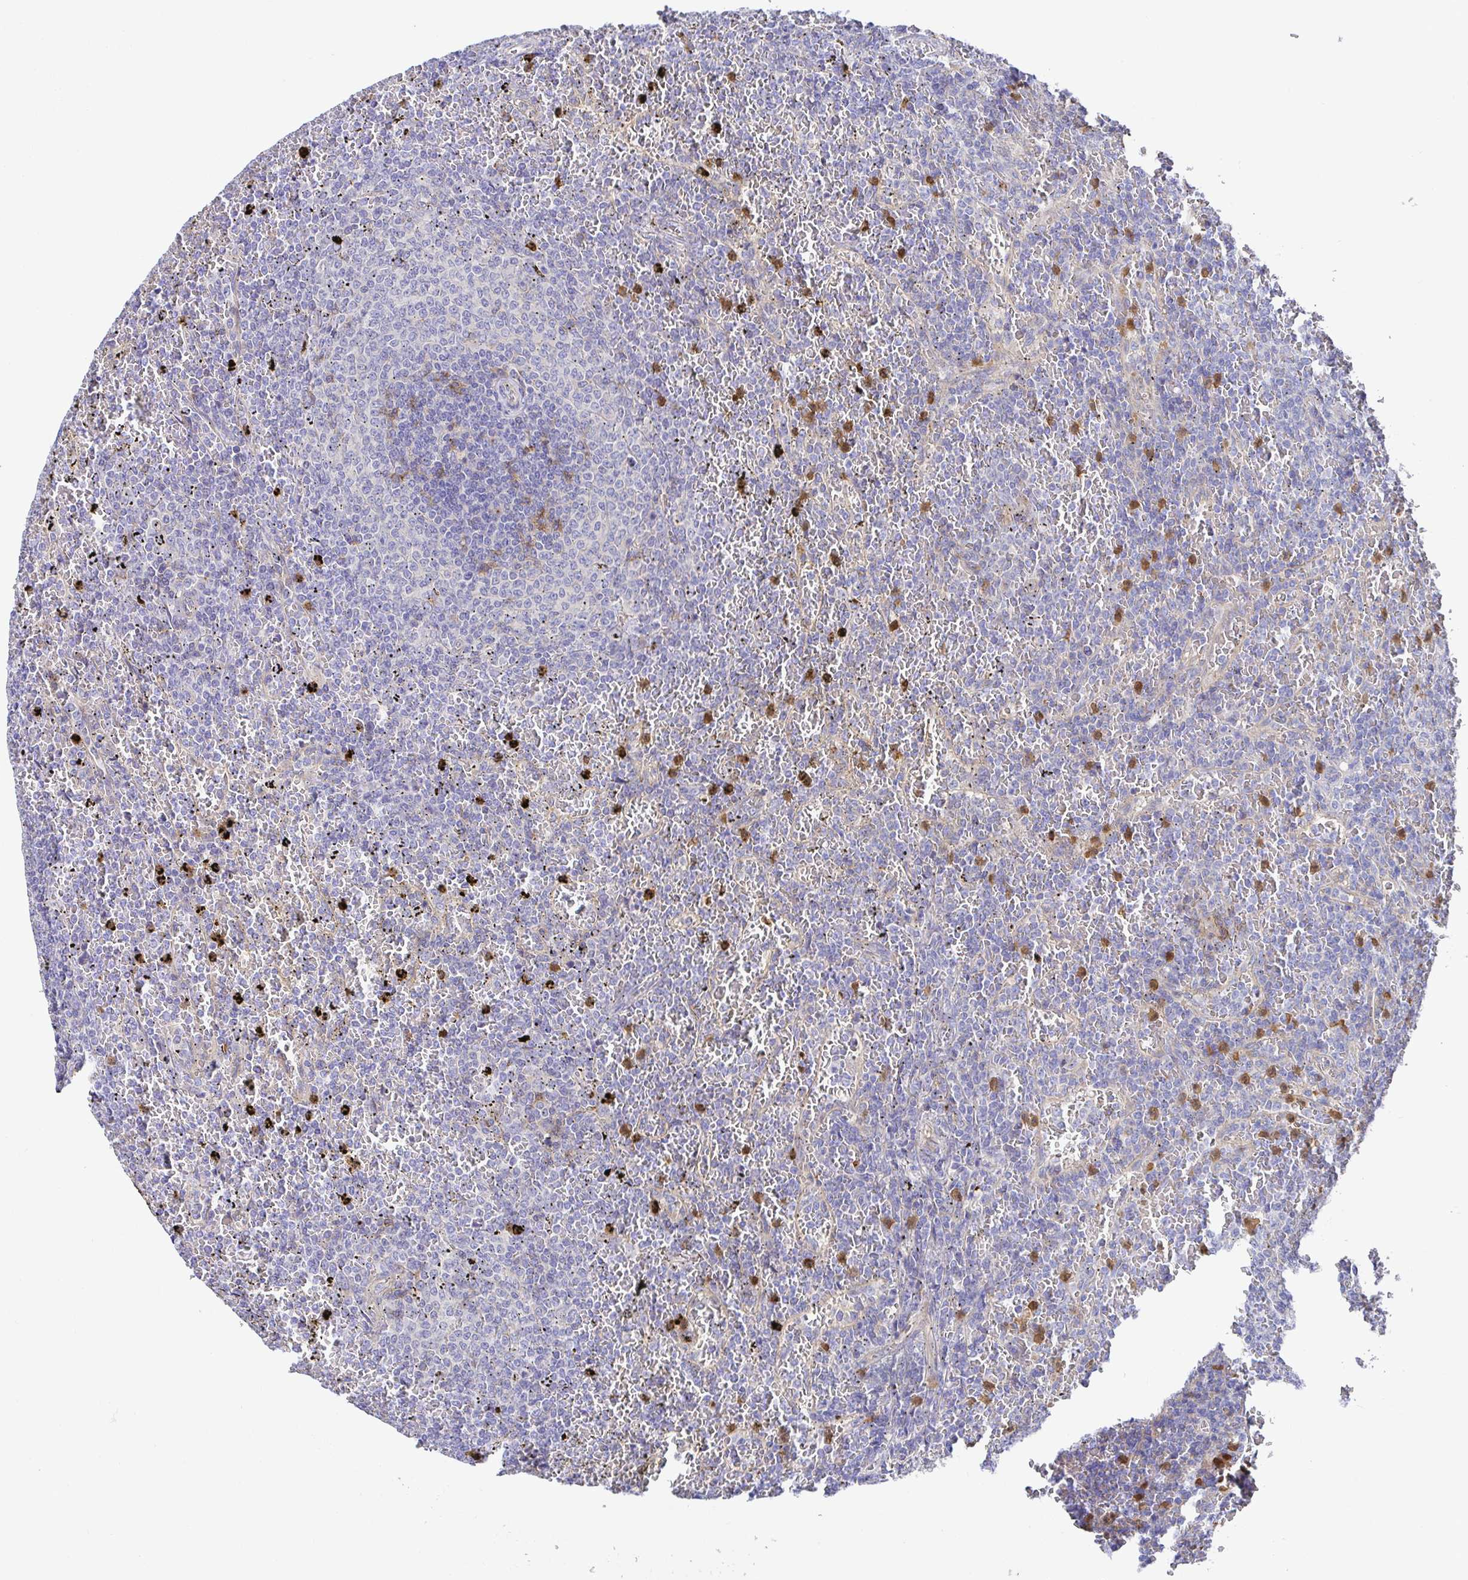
{"staining": {"intensity": "negative", "quantity": "none", "location": "none"}, "tissue": "lymphoma", "cell_type": "Tumor cells", "image_type": "cancer", "snomed": [{"axis": "morphology", "description": "Malignant lymphoma, non-Hodgkin's type, Low grade"}, {"axis": "topography", "description": "Spleen"}], "caption": "DAB (3,3'-diaminobenzidine) immunohistochemical staining of human lymphoma exhibits no significant expression in tumor cells.", "gene": "GOLGA1", "patient": {"sex": "female", "age": 77}}